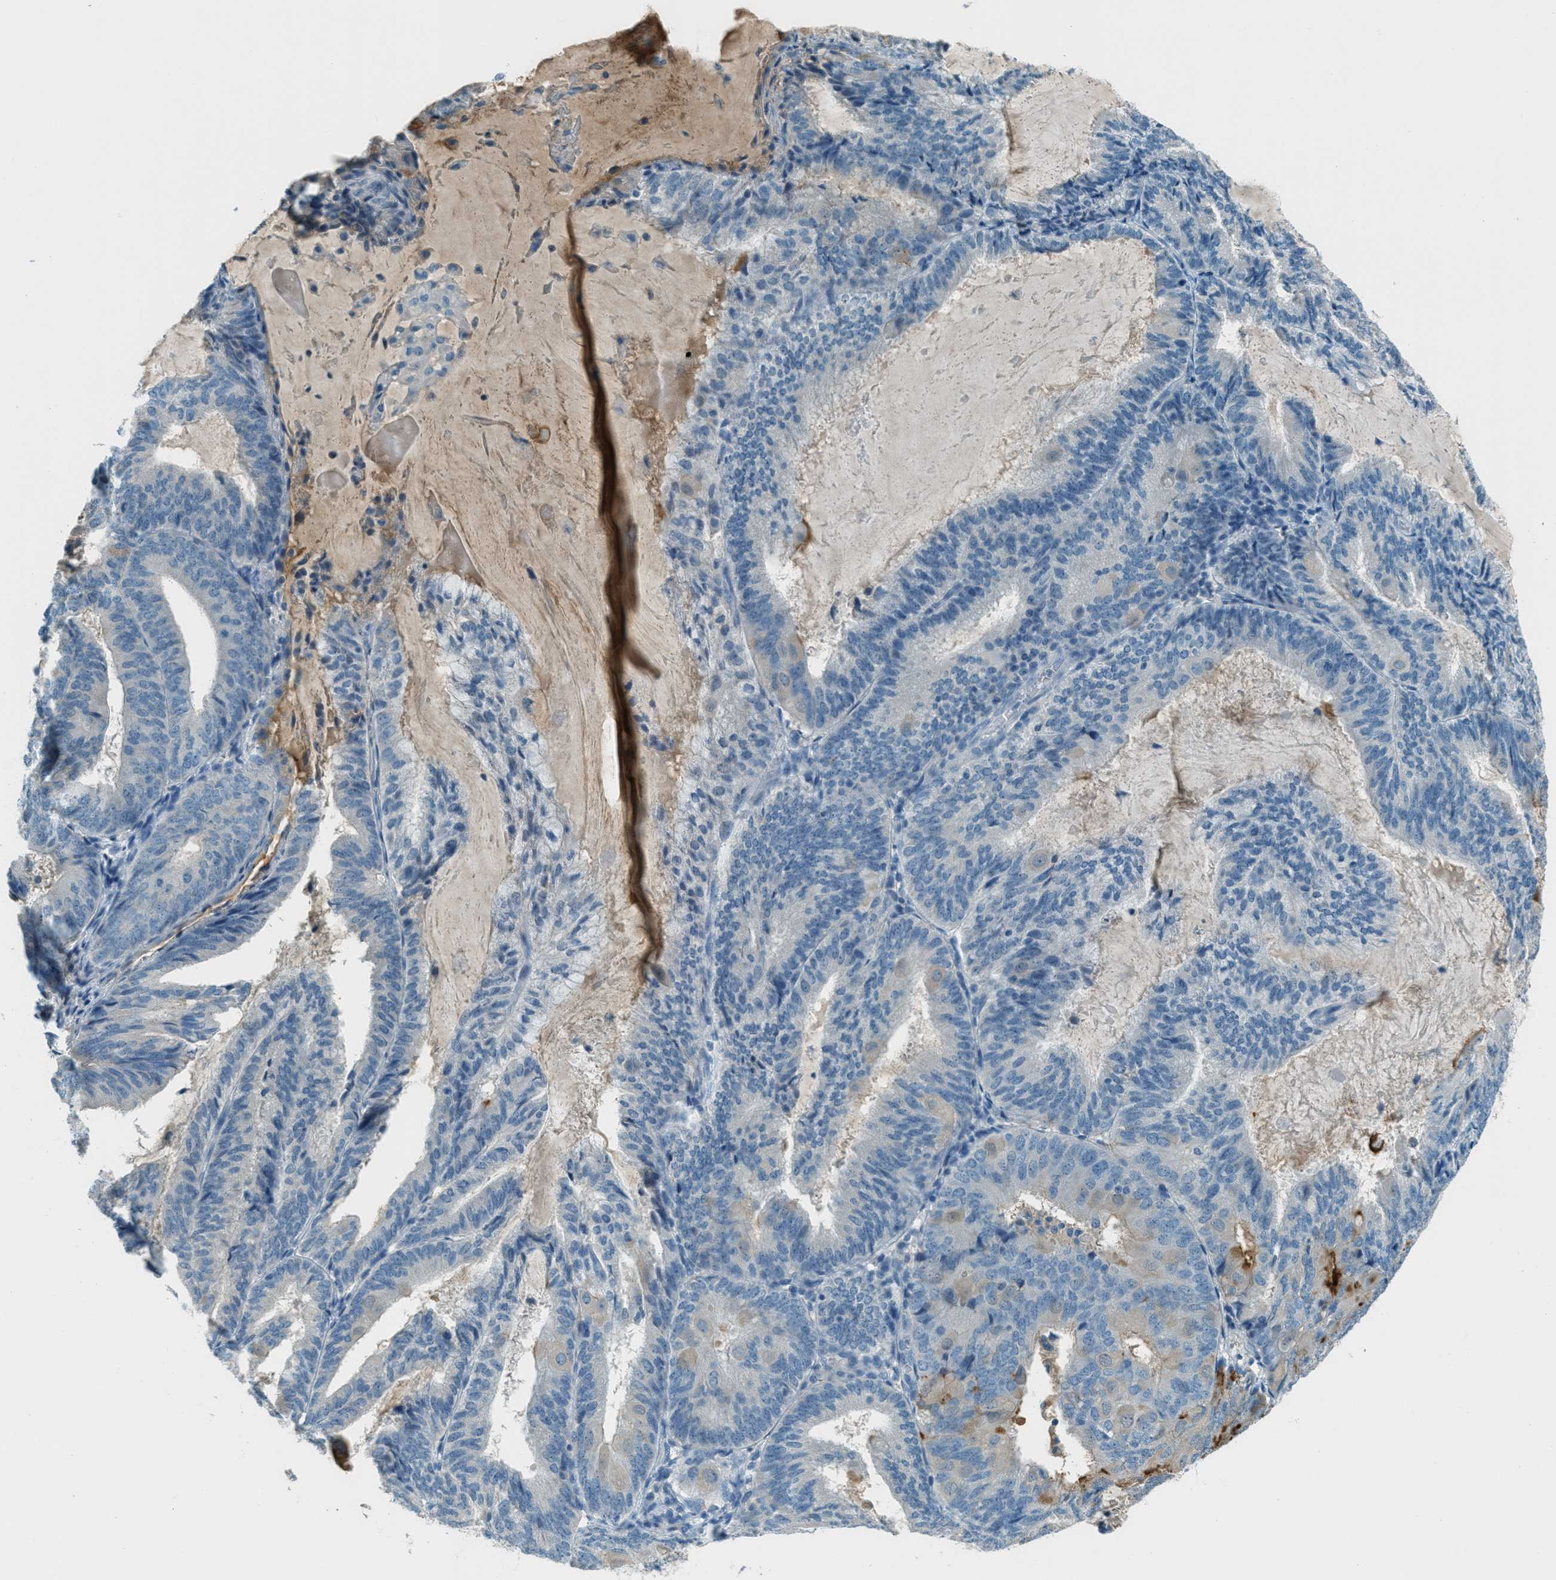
{"staining": {"intensity": "strong", "quantity": "<25%", "location": "cytoplasmic/membranous"}, "tissue": "endometrial cancer", "cell_type": "Tumor cells", "image_type": "cancer", "snomed": [{"axis": "morphology", "description": "Adenocarcinoma, NOS"}, {"axis": "topography", "description": "Endometrium"}], "caption": "Protein expression analysis of human endometrial adenocarcinoma reveals strong cytoplasmic/membranous staining in approximately <25% of tumor cells.", "gene": "MSLN", "patient": {"sex": "female", "age": 81}}